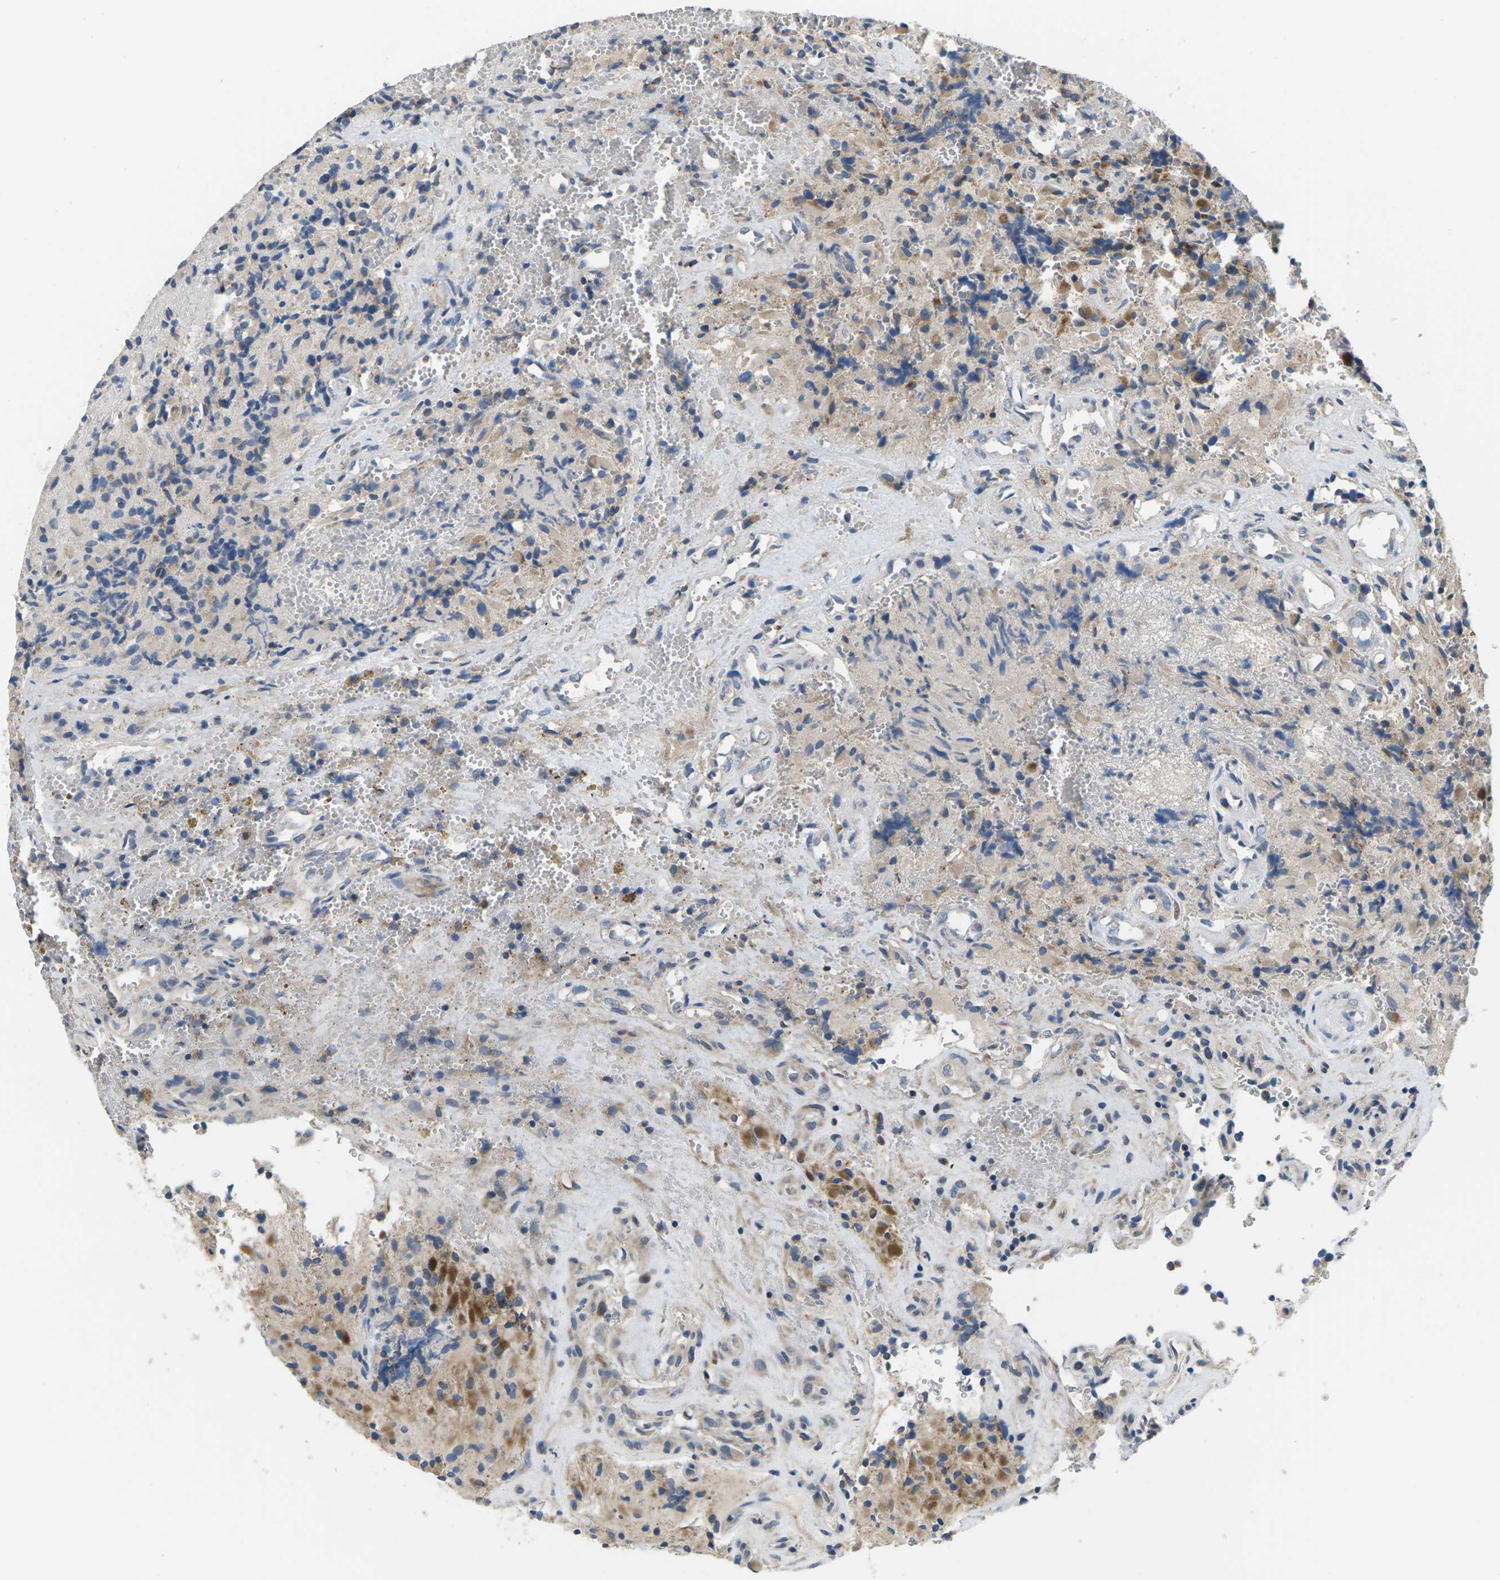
{"staining": {"intensity": "weak", "quantity": "25%-75%", "location": "cytoplasmic/membranous"}, "tissue": "glioma", "cell_type": "Tumor cells", "image_type": "cancer", "snomed": [{"axis": "morphology", "description": "Glioma, malignant, High grade"}, {"axis": "topography", "description": "Brain"}], "caption": "Protein staining exhibits weak cytoplasmic/membranous expression in approximately 25%-75% of tumor cells in glioma.", "gene": "ERGIC3", "patient": {"sex": "male", "age": 71}}